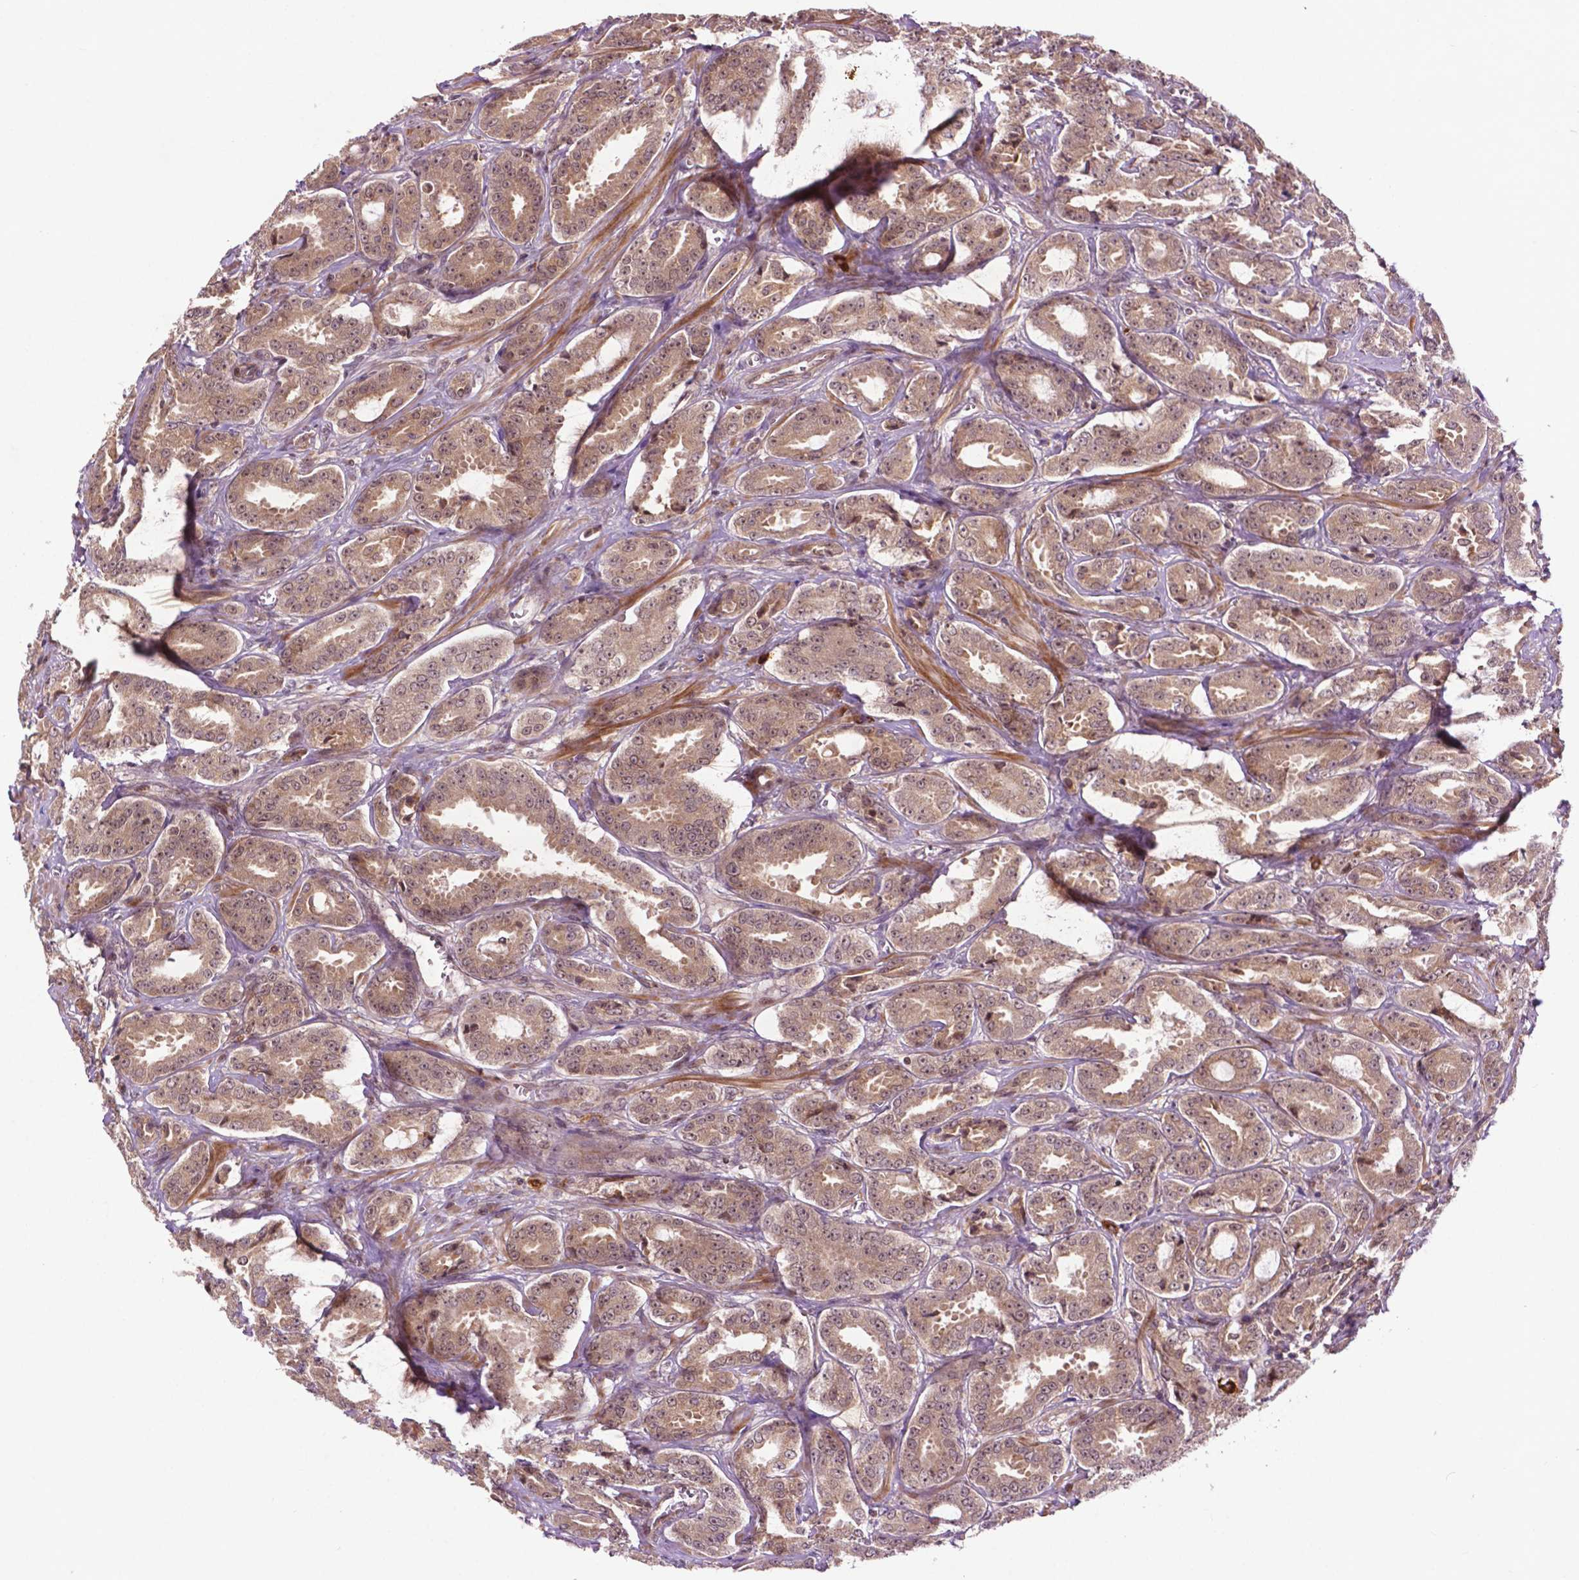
{"staining": {"intensity": "moderate", "quantity": ">75%", "location": "cytoplasmic/membranous,nuclear"}, "tissue": "prostate cancer", "cell_type": "Tumor cells", "image_type": "cancer", "snomed": [{"axis": "morphology", "description": "Adenocarcinoma, High grade"}, {"axis": "topography", "description": "Prostate"}], "caption": "DAB immunohistochemical staining of prostate cancer reveals moderate cytoplasmic/membranous and nuclear protein expression in approximately >75% of tumor cells. (Stains: DAB (3,3'-diaminobenzidine) in brown, nuclei in blue, Microscopy: brightfield microscopy at high magnification).", "gene": "TMX2", "patient": {"sex": "male", "age": 64}}